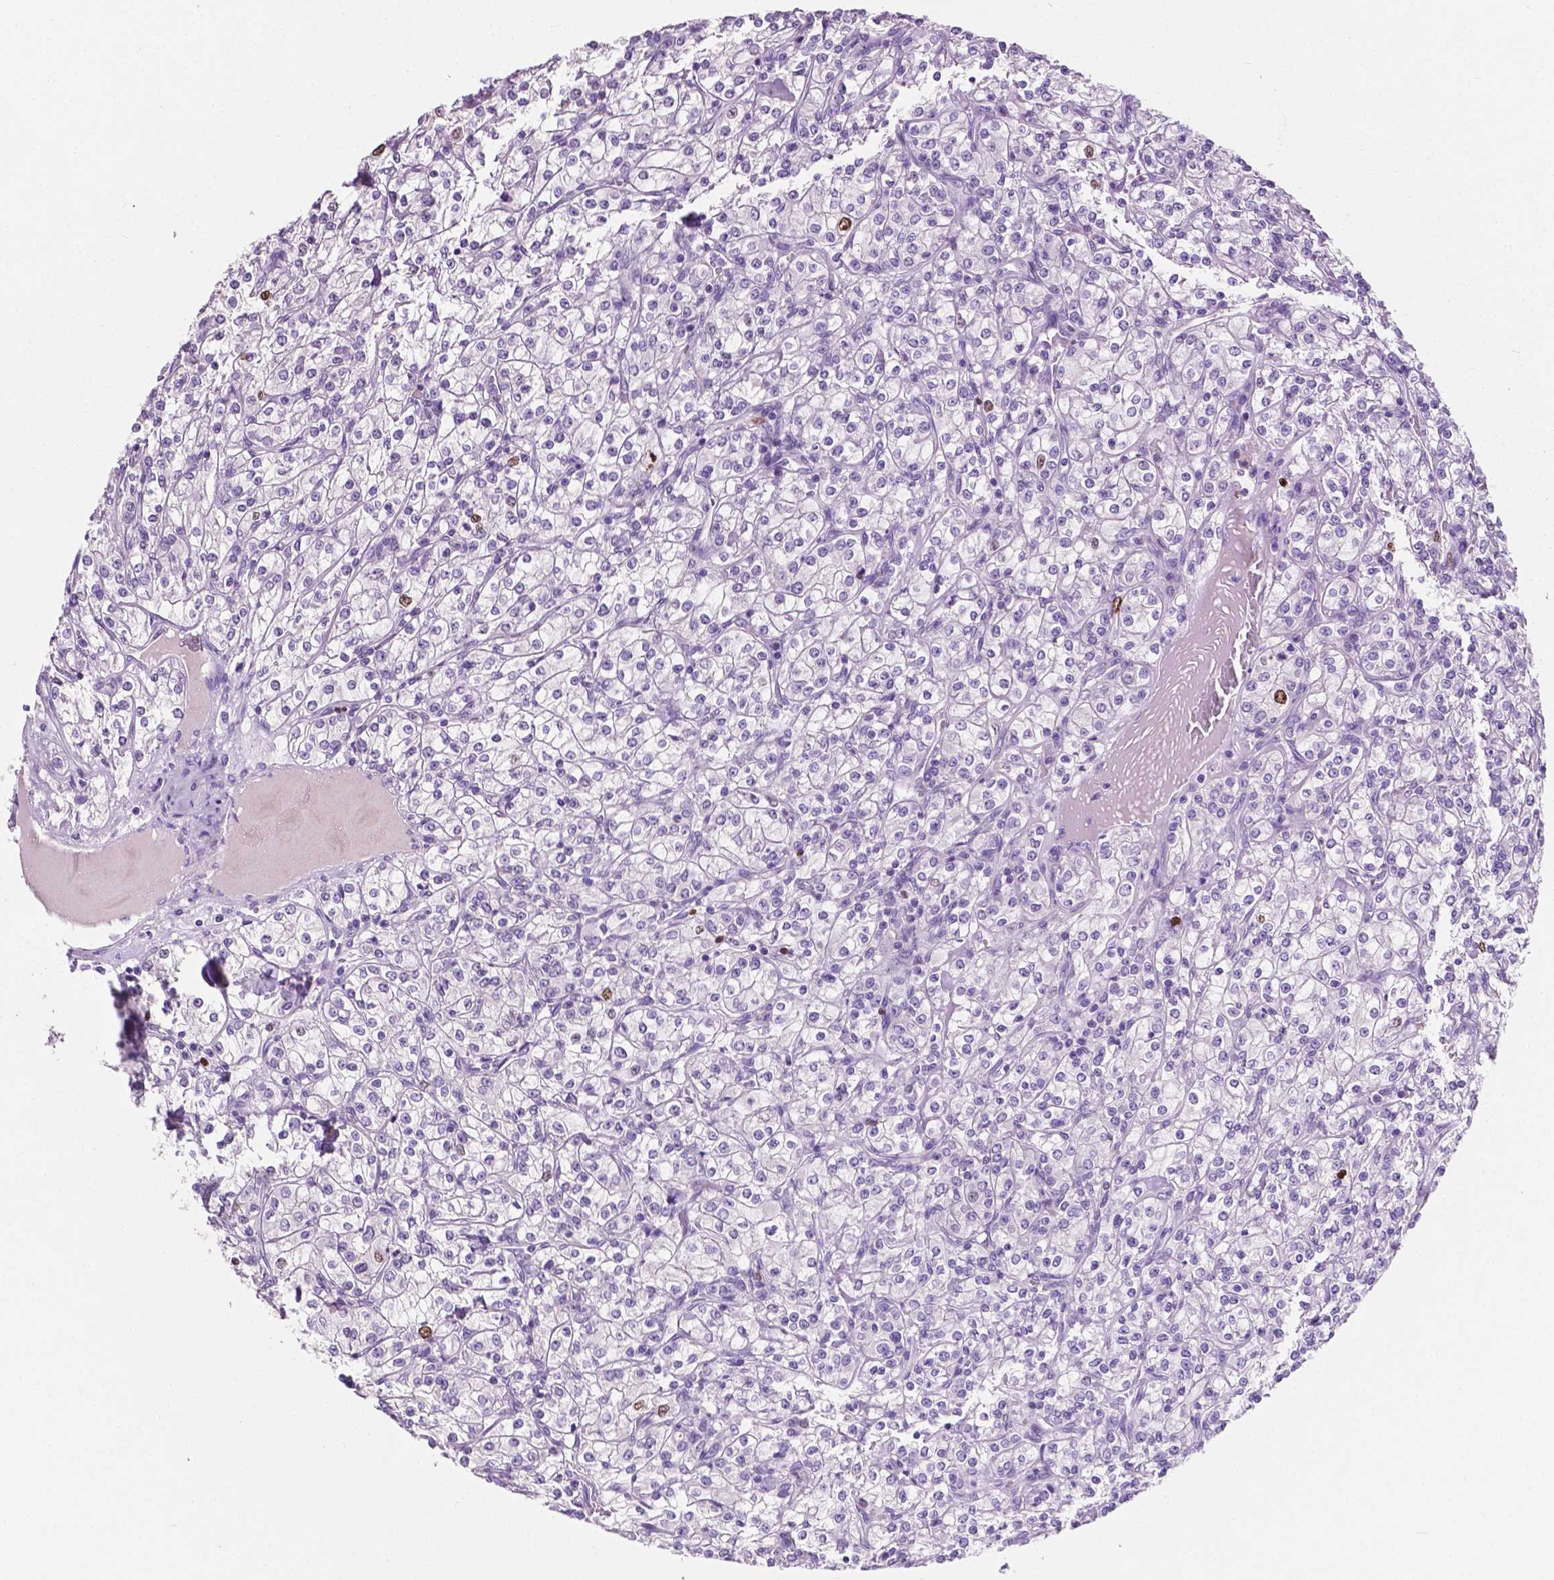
{"staining": {"intensity": "moderate", "quantity": "<25%", "location": "nuclear"}, "tissue": "renal cancer", "cell_type": "Tumor cells", "image_type": "cancer", "snomed": [{"axis": "morphology", "description": "Adenocarcinoma, NOS"}, {"axis": "topography", "description": "Kidney"}], "caption": "High-power microscopy captured an immunohistochemistry image of renal cancer (adenocarcinoma), revealing moderate nuclear positivity in about <25% of tumor cells.", "gene": "SIAH2", "patient": {"sex": "male", "age": 77}}